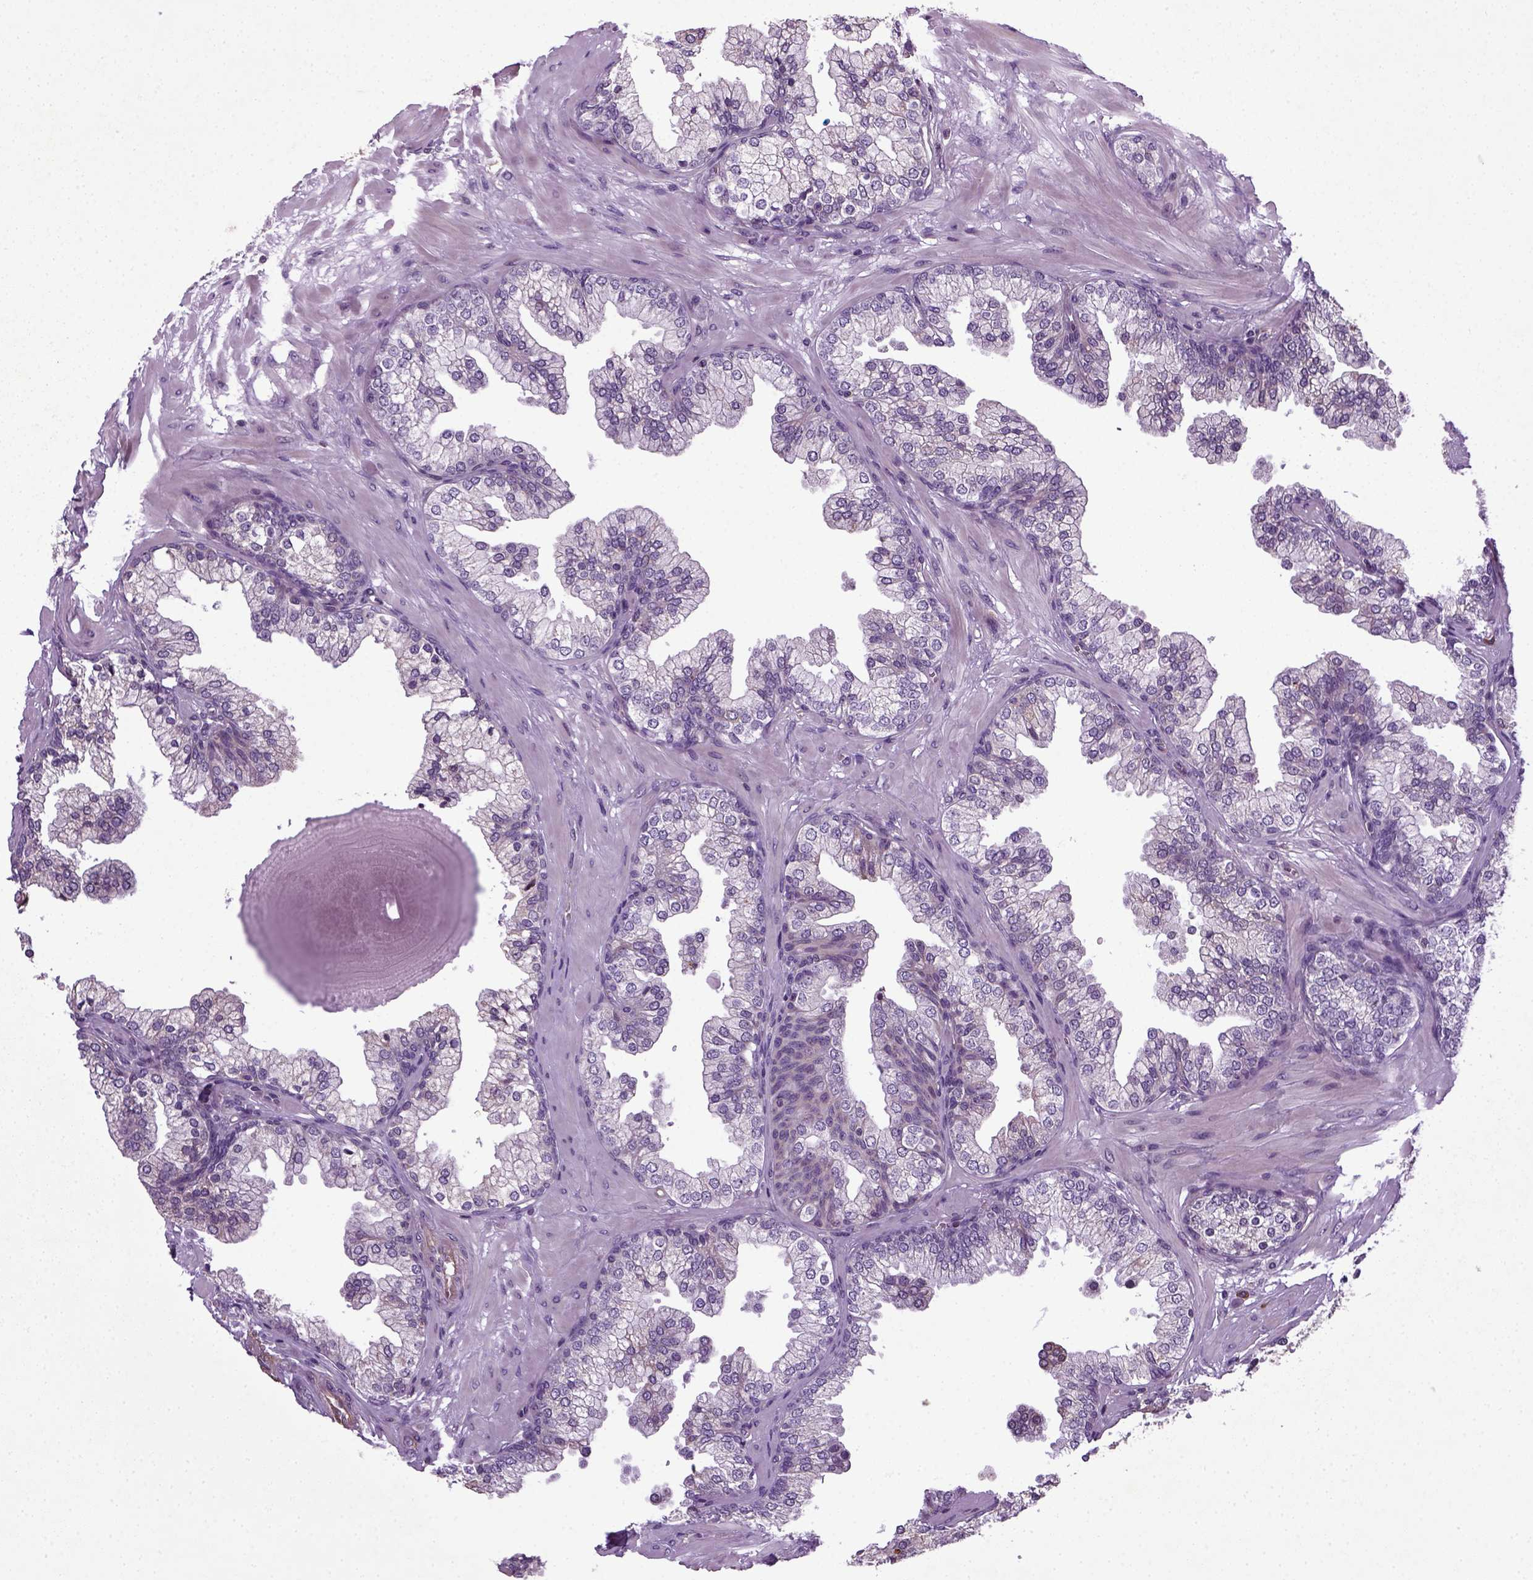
{"staining": {"intensity": "negative", "quantity": "none", "location": "none"}, "tissue": "prostate", "cell_type": "Glandular cells", "image_type": "normal", "snomed": [{"axis": "morphology", "description": "Normal tissue, NOS"}, {"axis": "topography", "description": "Prostate"}, {"axis": "topography", "description": "Peripheral nerve tissue"}], "caption": "An IHC micrograph of unremarkable prostate is shown. There is no staining in glandular cells of prostate.", "gene": "TPRG1", "patient": {"sex": "male", "age": 61}}